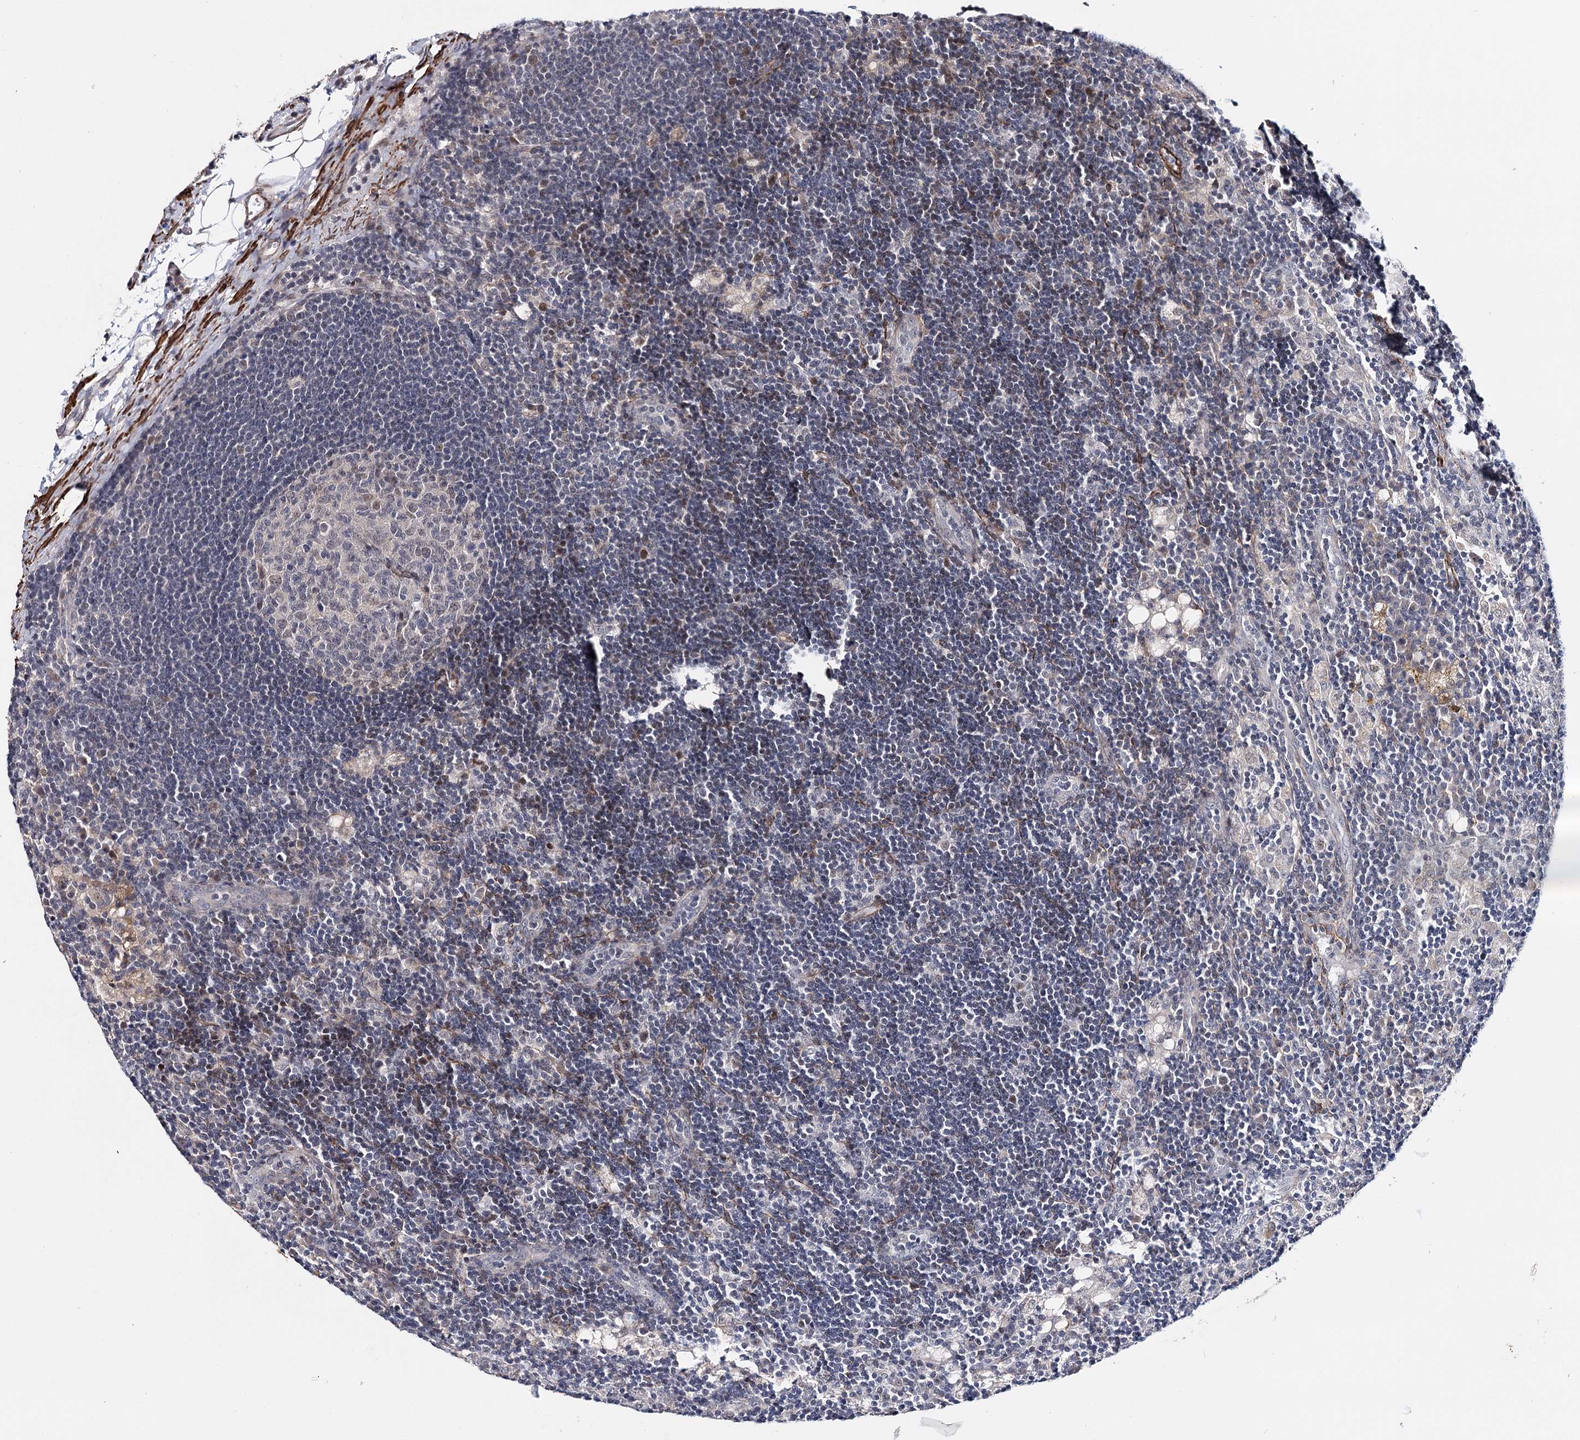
{"staining": {"intensity": "negative", "quantity": "none", "location": "none"}, "tissue": "lymph node", "cell_type": "Germinal center cells", "image_type": "normal", "snomed": [{"axis": "morphology", "description": "Normal tissue, NOS"}, {"axis": "topography", "description": "Lymph node"}], "caption": "Benign lymph node was stained to show a protein in brown. There is no significant expression in germinal center cells.", "gene": "CFAP46", "patient": {"sex": "male", "age": 24}}